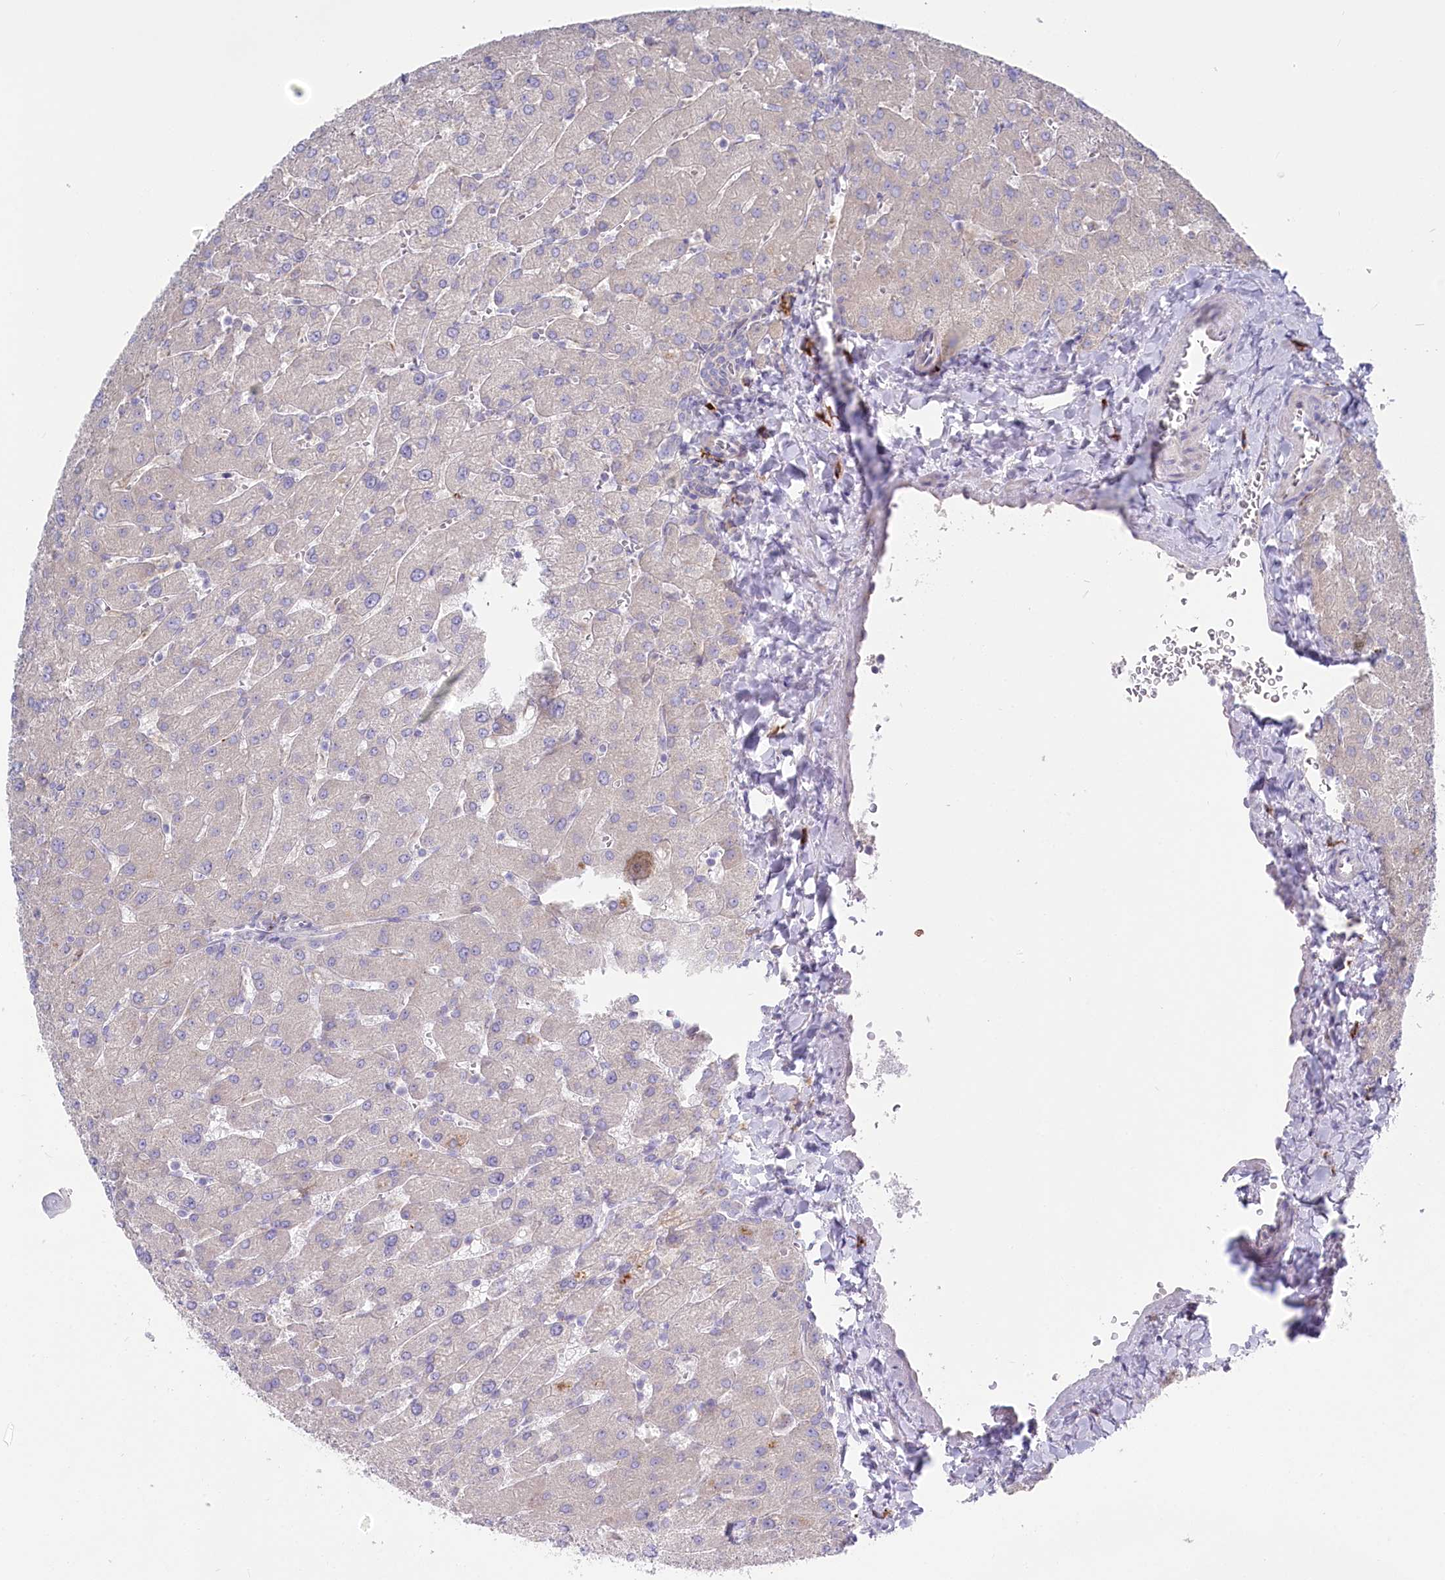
{"staining": {"intensity": "negative", "quantity": "none", "location": "none"}, "tissue": "liver", "cell_type": "Cholangiocytes", "image_type": "normal", "snomed": [{"axis": "morphology", "description": "Normal tissue, NOS"}, {"axis": "topography", "description": "Liver"}], "caption": "Immunohistochemistry (IHC) of unremarkable human liver displays no expression in cholangiocytes.", "gene": "POGLUT1", "patient": {"sex": "male", "age": 55}}